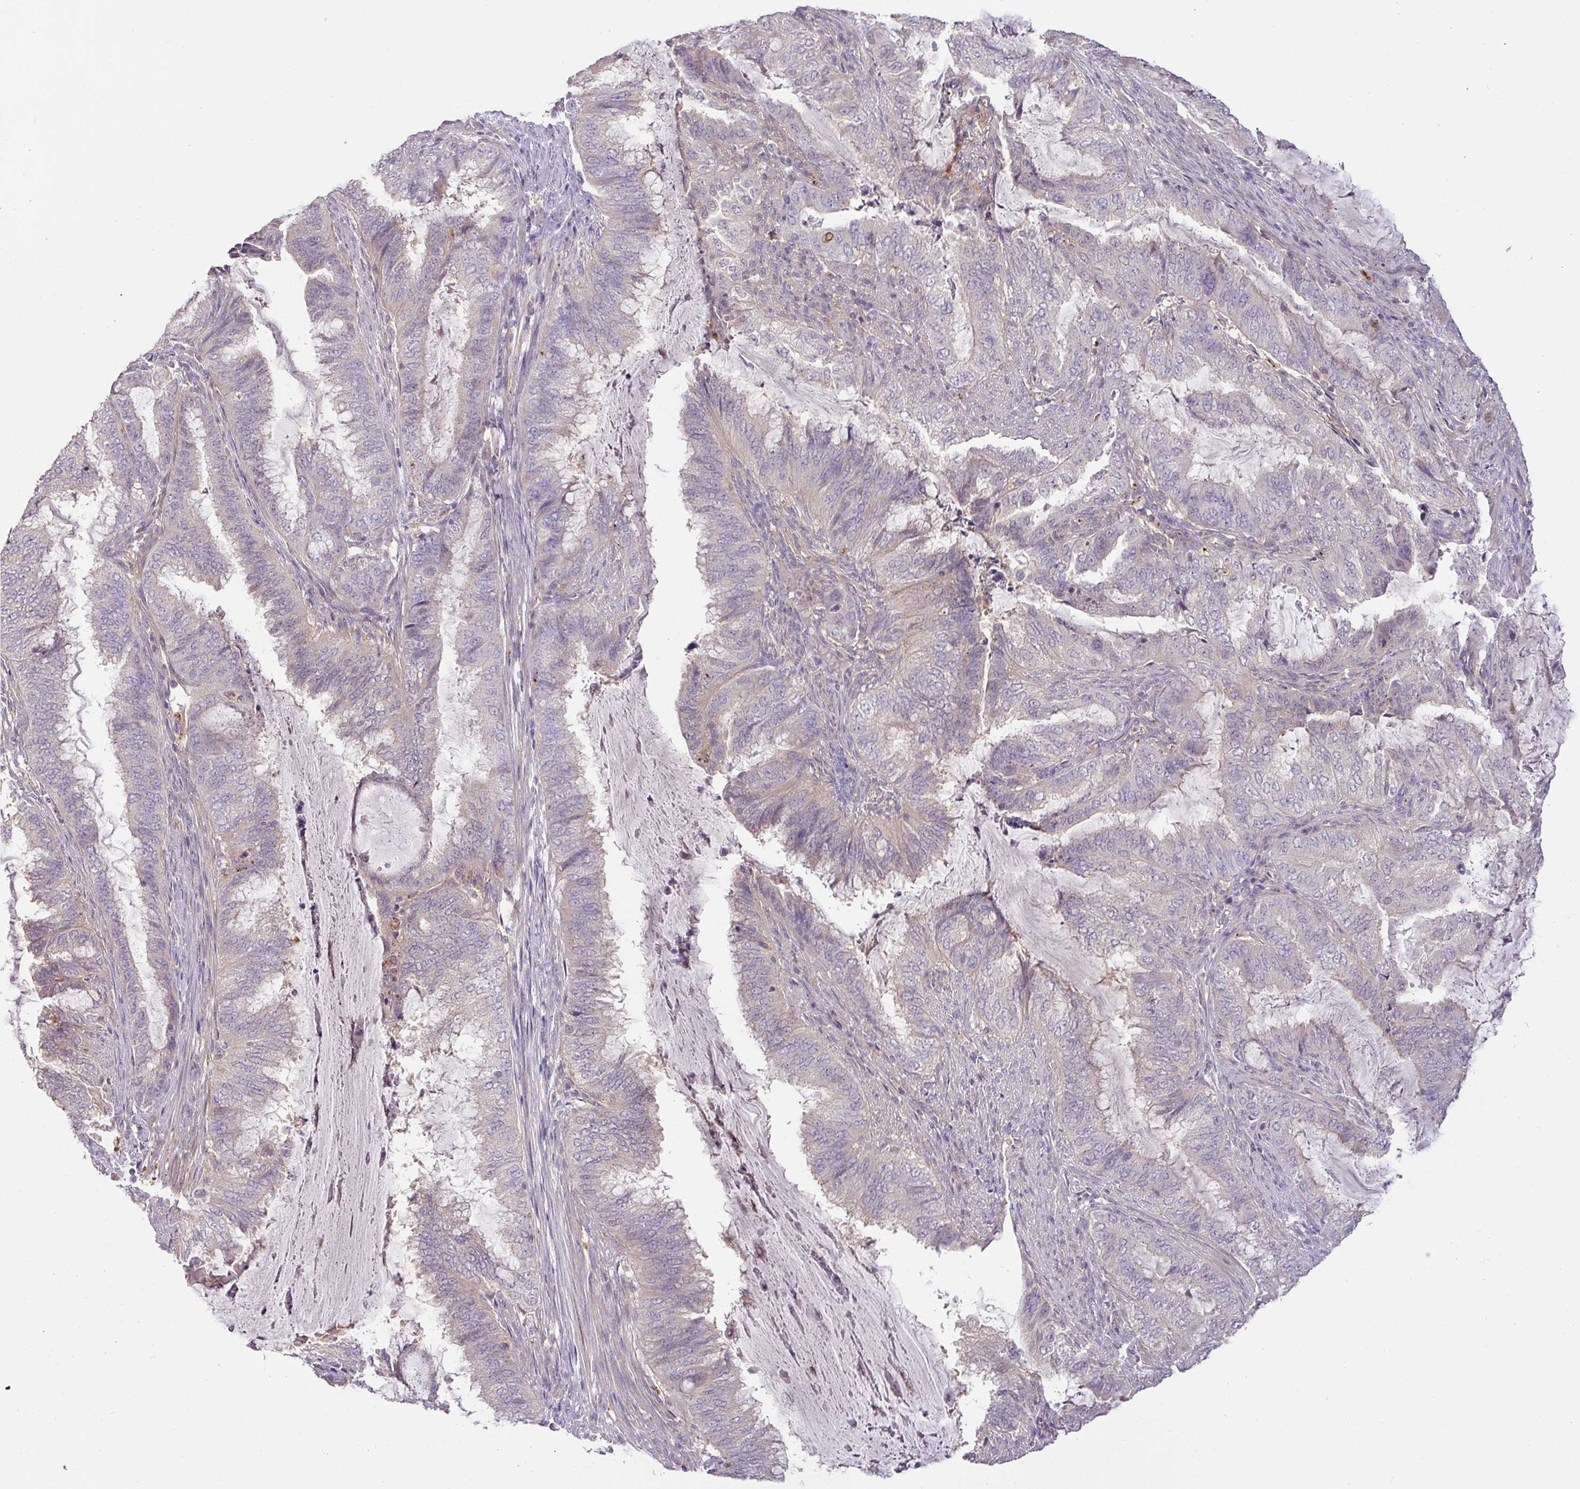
{"staining": {"intensity": "negative", "quantity": "none", "location": "none"}, "tissue": "endometrial cancer", "cell_type": "Tumor cells", "image_type": "cancer", "snomed": [{"axis": "morphology", "description": "Adenocarcinoma, NOS"}, {"axis": "topography", "description": "Endometrium"}], "caption": "Immunohistochemical staining of human adenocarcinoma (endometrial) displays no significant positivity in tumor cells.", "gene": "HOXC13", "patient": {"sex": "female", "age": 51}}